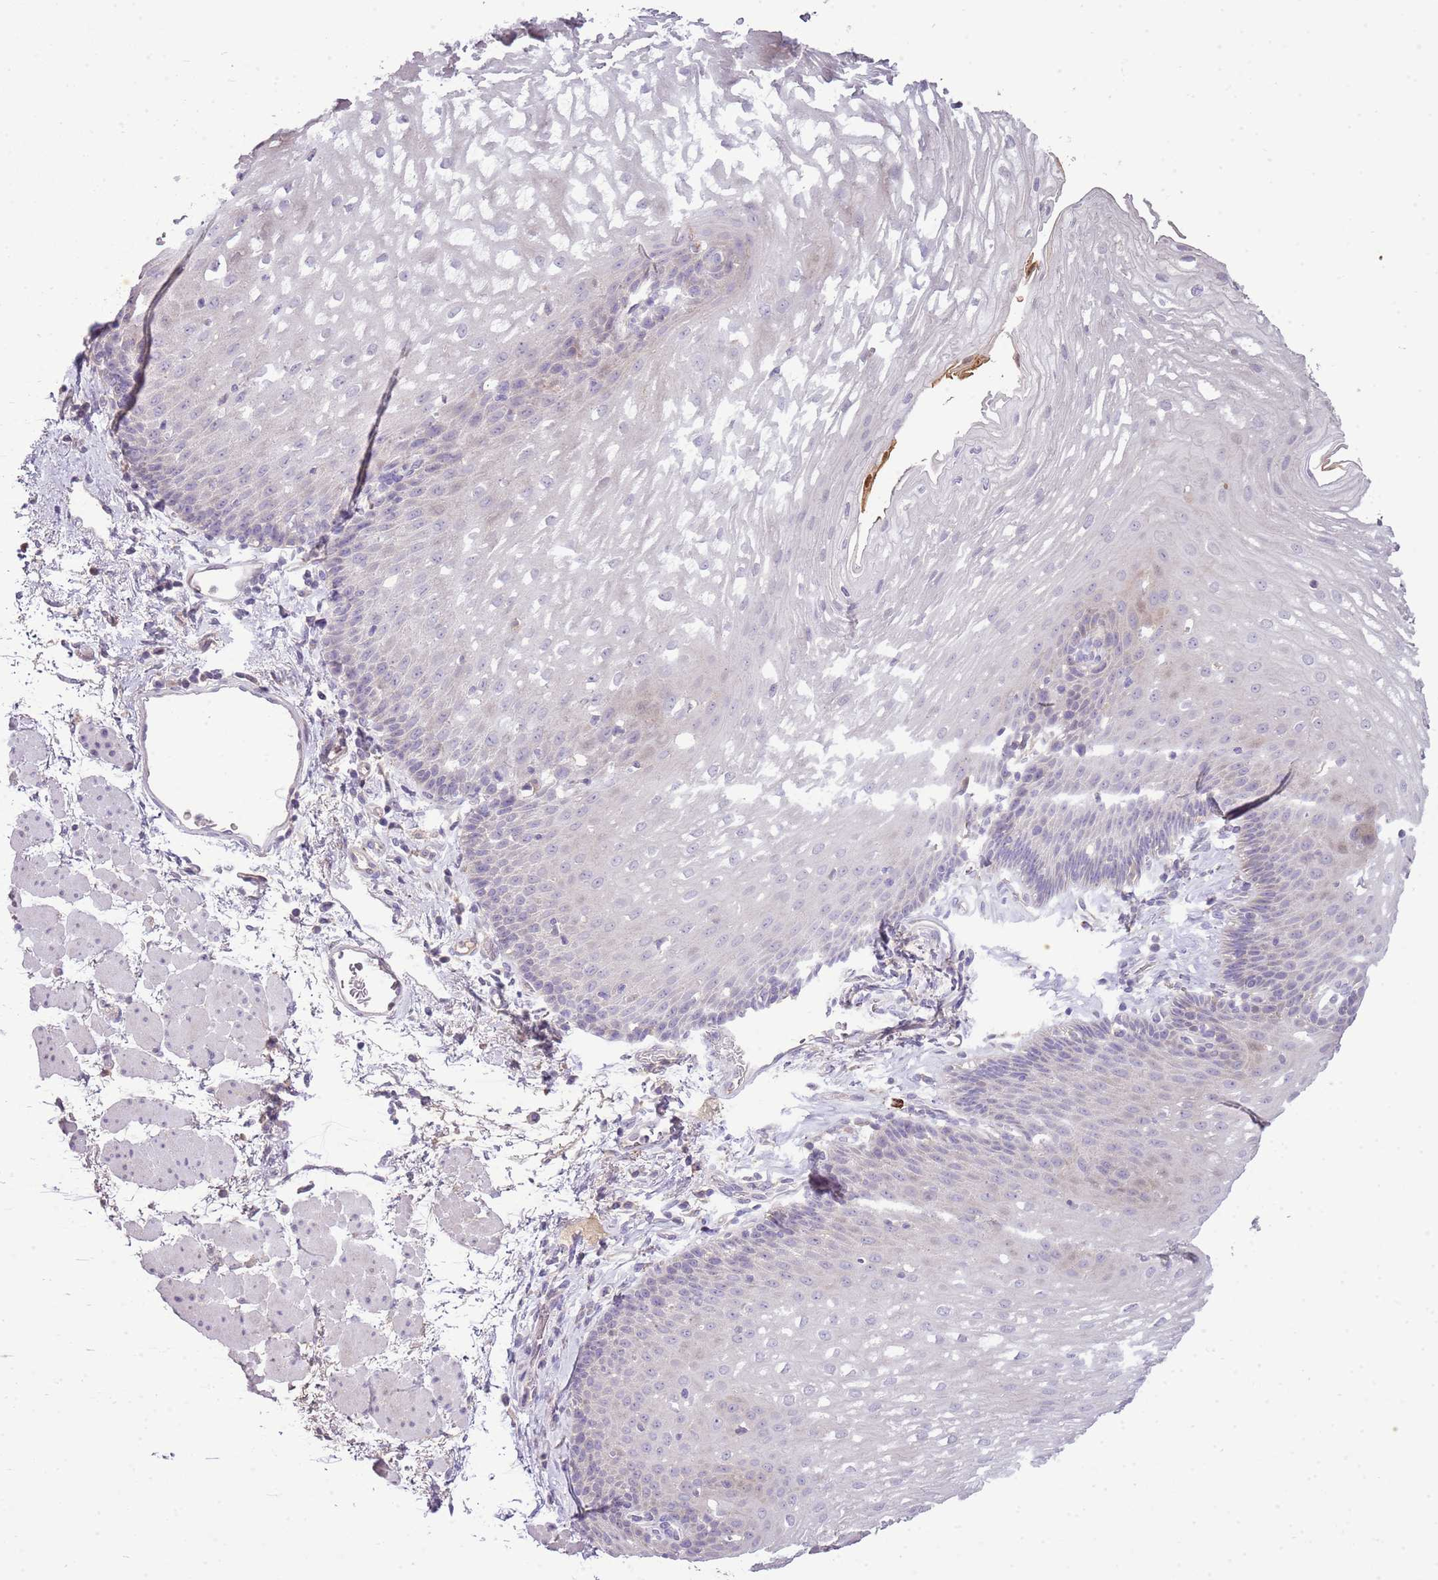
{"staining": {"intensity": "negative", "quantity": "none", "location": "none"}, "tissue": "esophagus", "cell_type": "Squamous epithelial cells", "image_type": "normal", "snomed": [{"axis": "morphology", "description": "Normal tissue, NOS"}, {"axis": "topography", "description": "Esophagus"}], "caption": "IHC photomicrograph of benign human esophagus stained for a protein (brown), which demonstrates no expression in squamous epithelial cells.", "gene": "SCAMP5", "patient": {"sex": "female", "age": 66}}